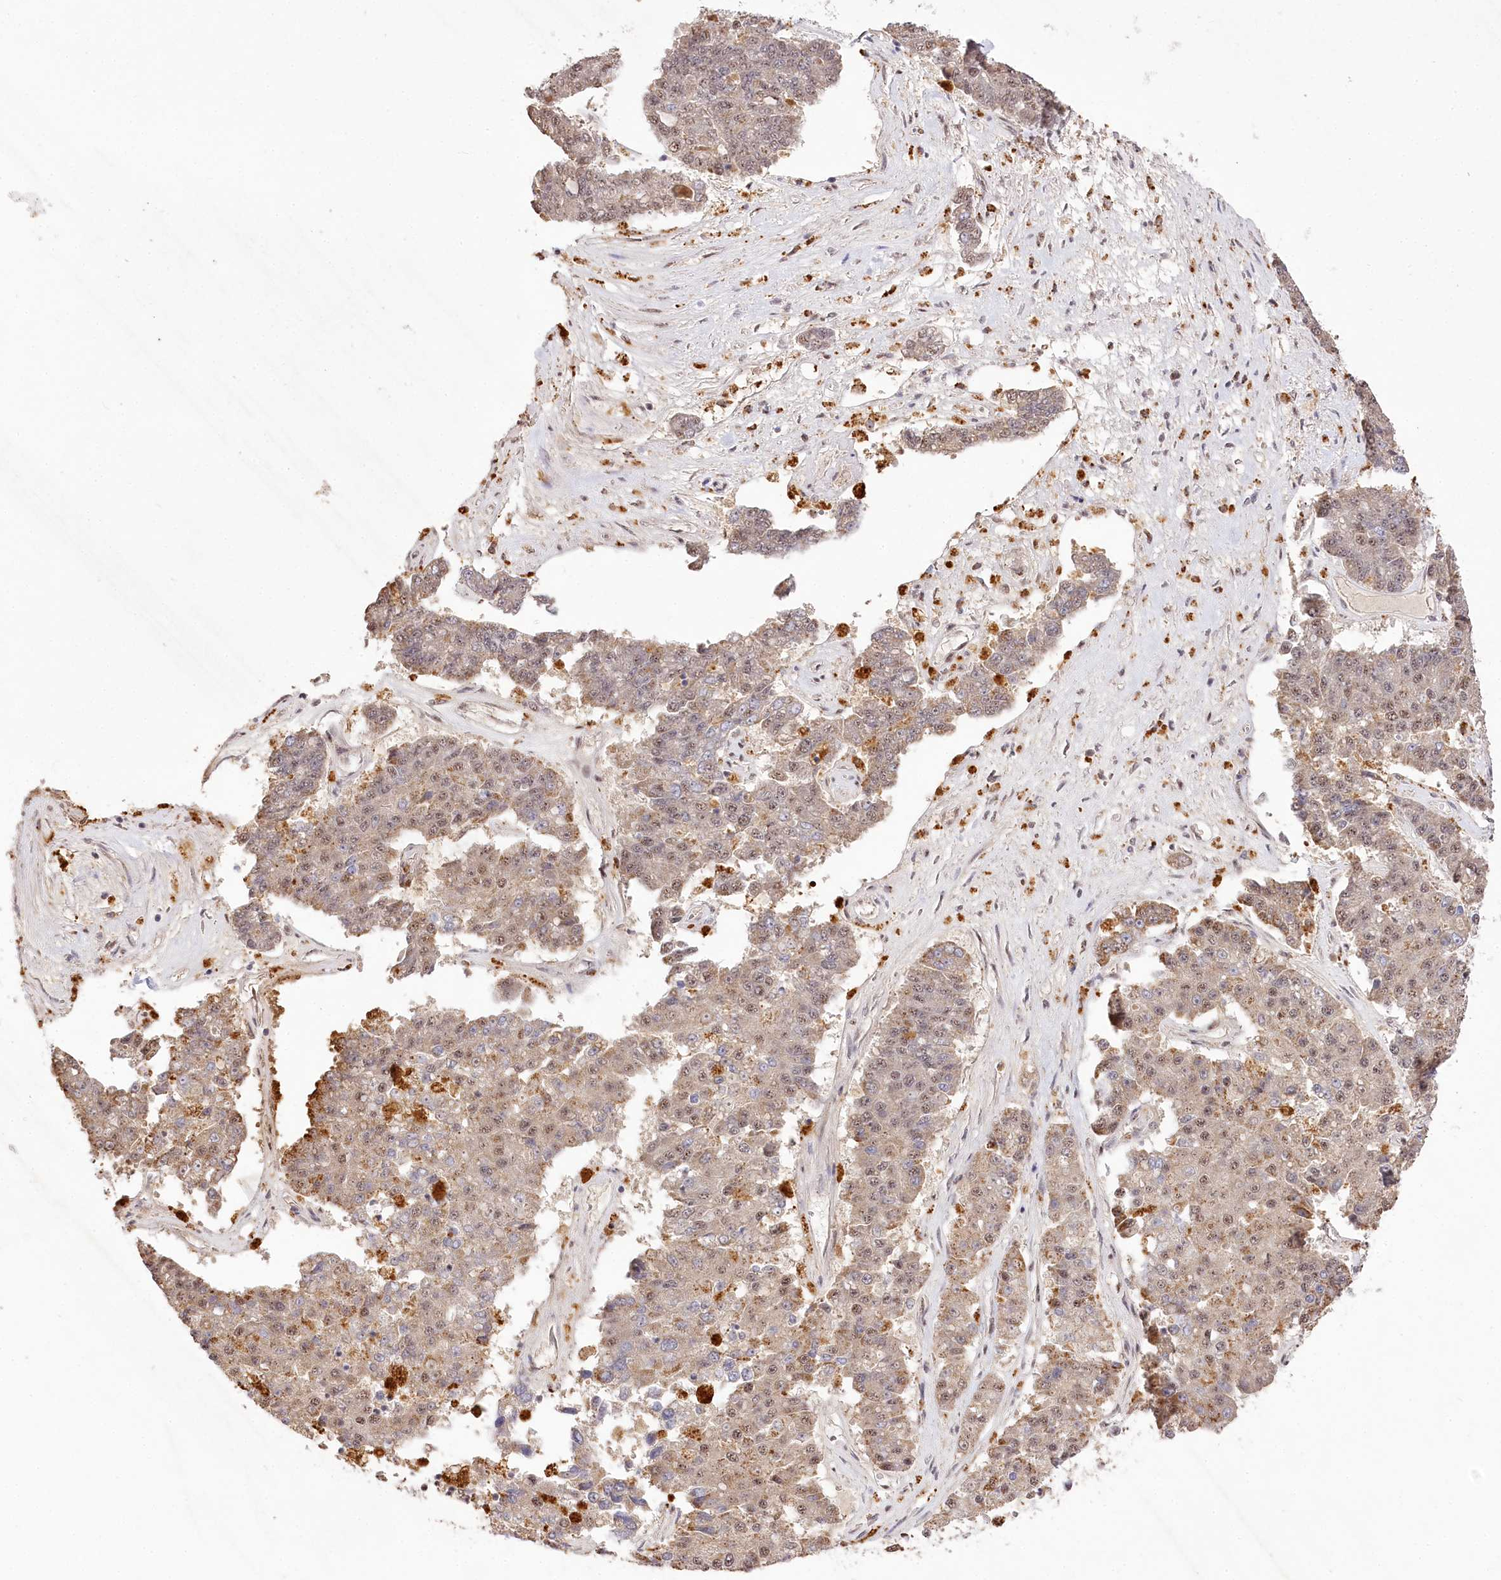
{"staining": {"intensity": "weak", "quantity": ">75%", "location": "cytoplasmic/membranous,nuclear"}, "tissue": "pancreatic cancer", "cell_type": "Tumor cells", "image_type": "cancer", "snomed": [{"axis": "morphology", "description": "Adenocarcinoma, NOS"}, {"axis": "topography", "description": "Pancreas"}], "caption": "DAB immunohistochemical staining of pancreatic adenocarcinoma displays weak cytoplasmic/membranous and nuclear protein staining in about >75% of tumor cells.", "gene": "PYROXD1", "patient": {"sex": "male", "age": 50}}